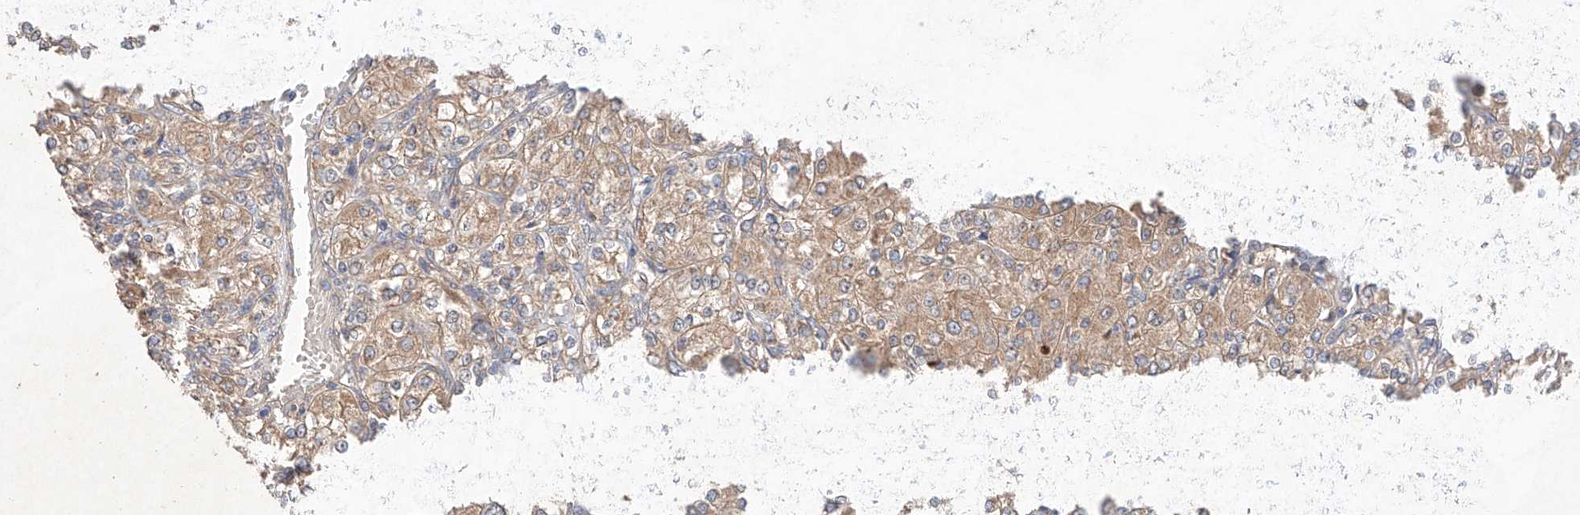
{"staining": {"intensity": "moderate", "quantity": ">75%", "location": "cytoplasmic/membranous"}, "tissue": "renal cancer", "cell_type": "Tumor cells", "image_type": "cancer", "snomed": [{"axis": "morphology", "description": "Adenocarcinoma, NOS"}, {"axis": "topography", "description": "Kidney"}], "caption": "This is an image of IHC staining of renal cancer, which shows moderate positivity in the cytoplasmic/membranous of tumor cells.", "gene": "C6orf62", "patient": {"sex": "male", "age": 77}}